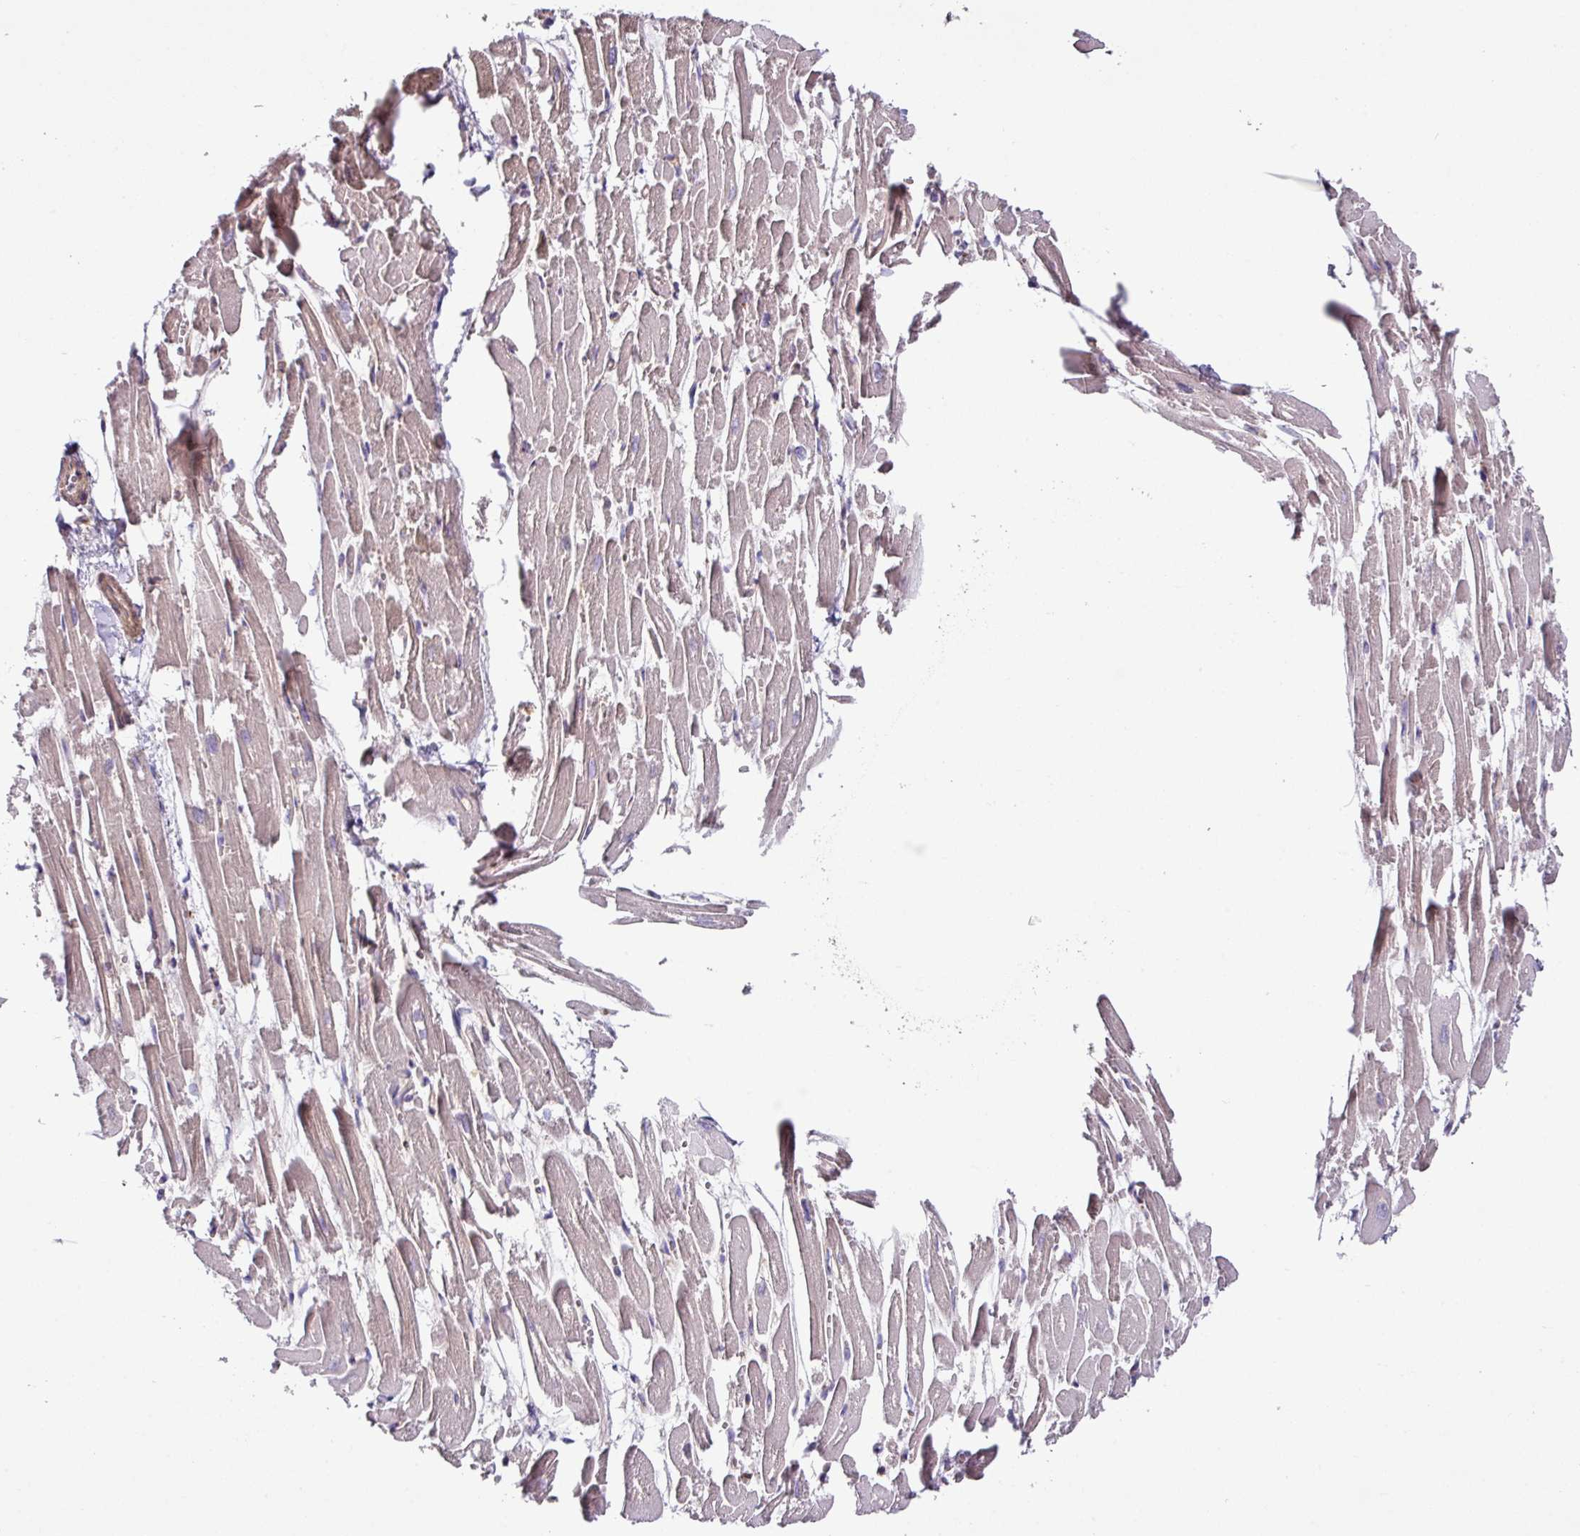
{"staining": {"intensity": "weak", "quantity": "25%-75%", "location": "cytoplasmic/membranous"}, "tissue": "heart muscle", "cell_type": "Cardiomyocytes", "image_type": "normal", "snomed": [{"axis": "morphology", "description": "Normal tissue, NOS"}, {"axis": "topography", "description": "Heart"}], "caption": "Immunohistochemistry micrograph of unremarkable heart muscle: heart muscle stained using immunohistochemistry reveals low levels of weak protein expression localized specifically in the cytoplasmic/membranous of cardiomyocytes, appearing as a cytoplasmic/membranous brown color.", "gene": "RIC1", "patient": {"sex": "male", "age": 54}}